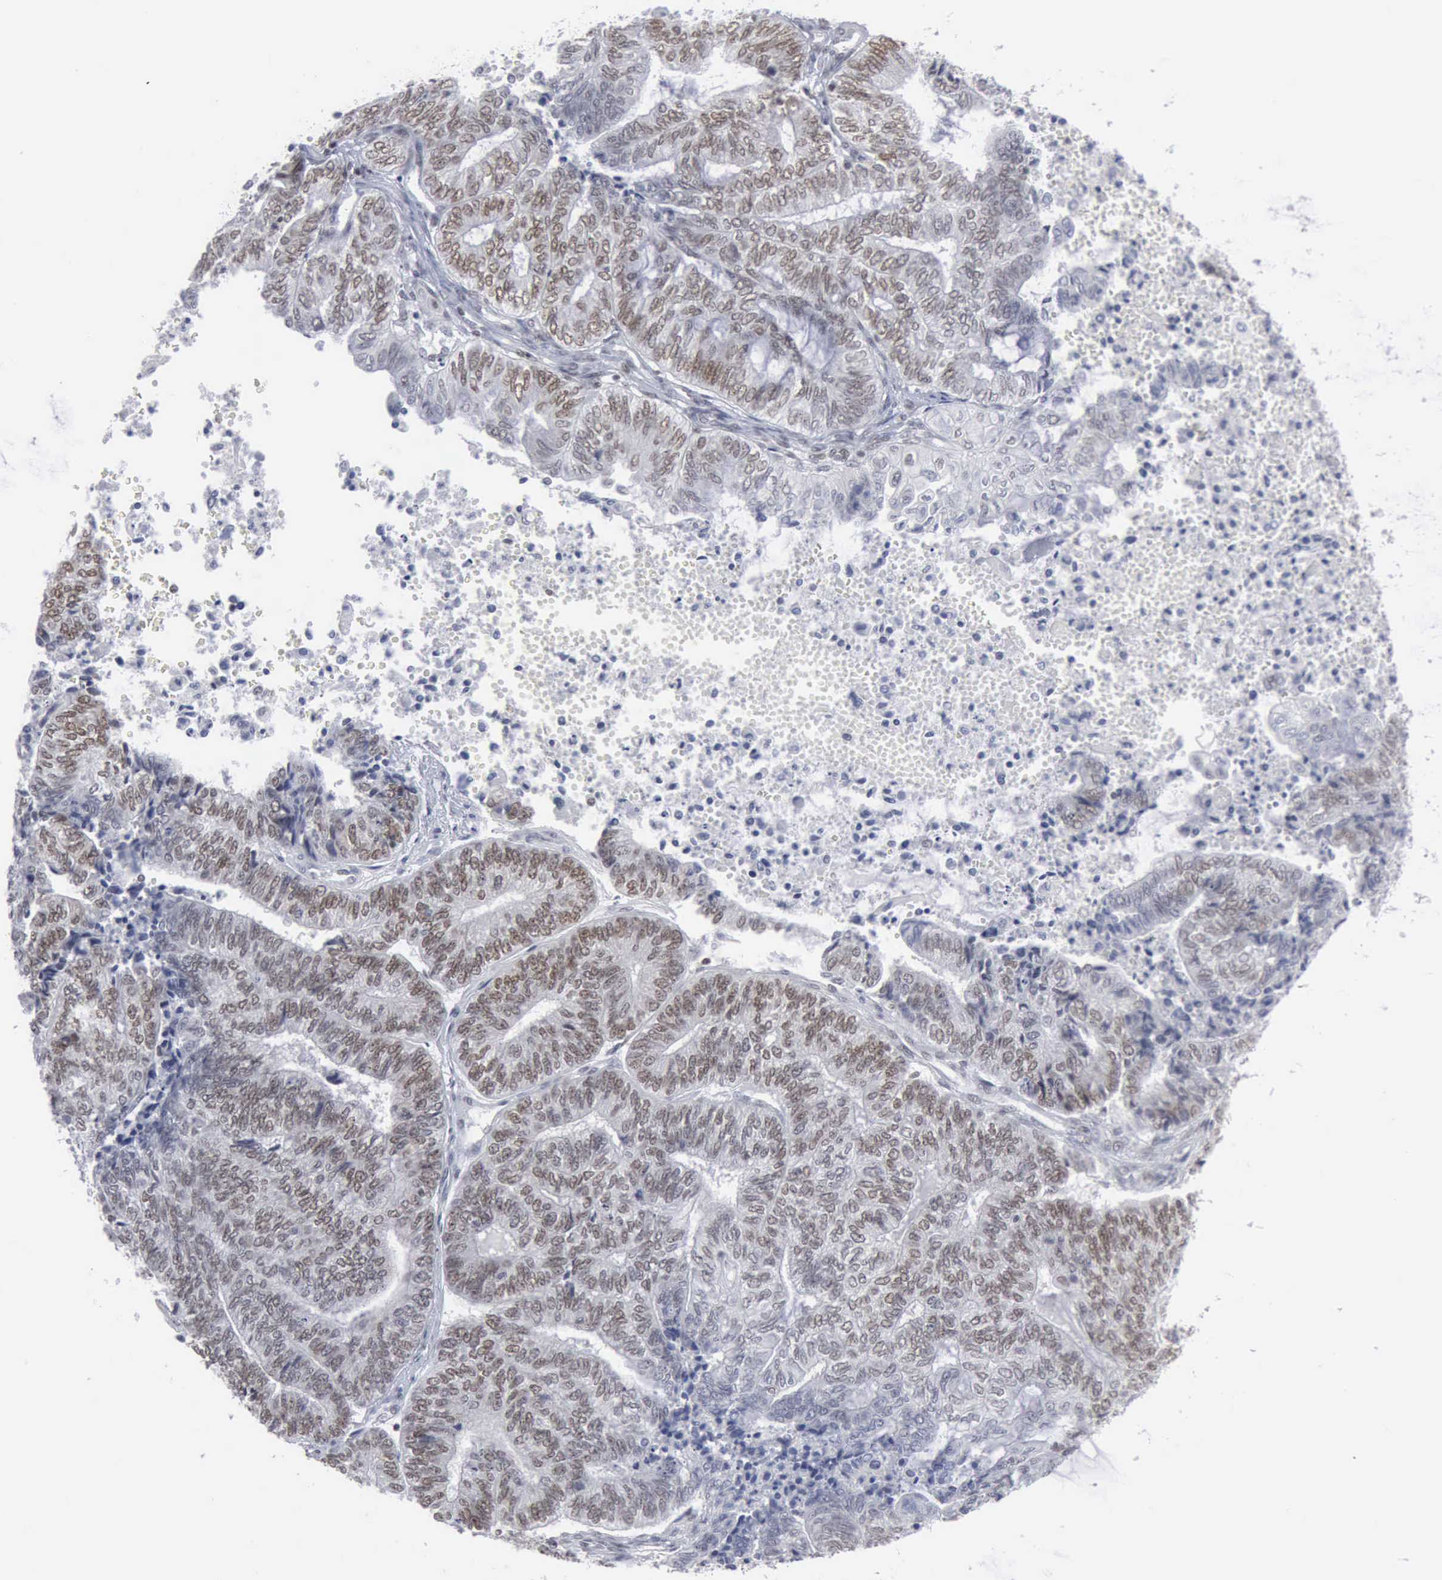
{"staining": {"intensity": "moderate", "quantity": ">75%", "location": "nuclear"}, "tissue": "endometrial cancer", "cell_type": "Tumor cells", "image_type": "cancer", "snomed": [{"axis": "morphology", "description": "Adenocarcinoma, NOS"}, {"axis": "topography", "description": "Uterus"}, {"axis": "topography", "description": "Endometrium"}], "caption": "High-power microscopy captured an immunohistochemistry image of endometrial cancer (adenocarcinoma), revealing moderate nuclear staining in about >75% of tumor cells.", "gene": "XPA", "patient": {"sex": "female", "age": 70}}